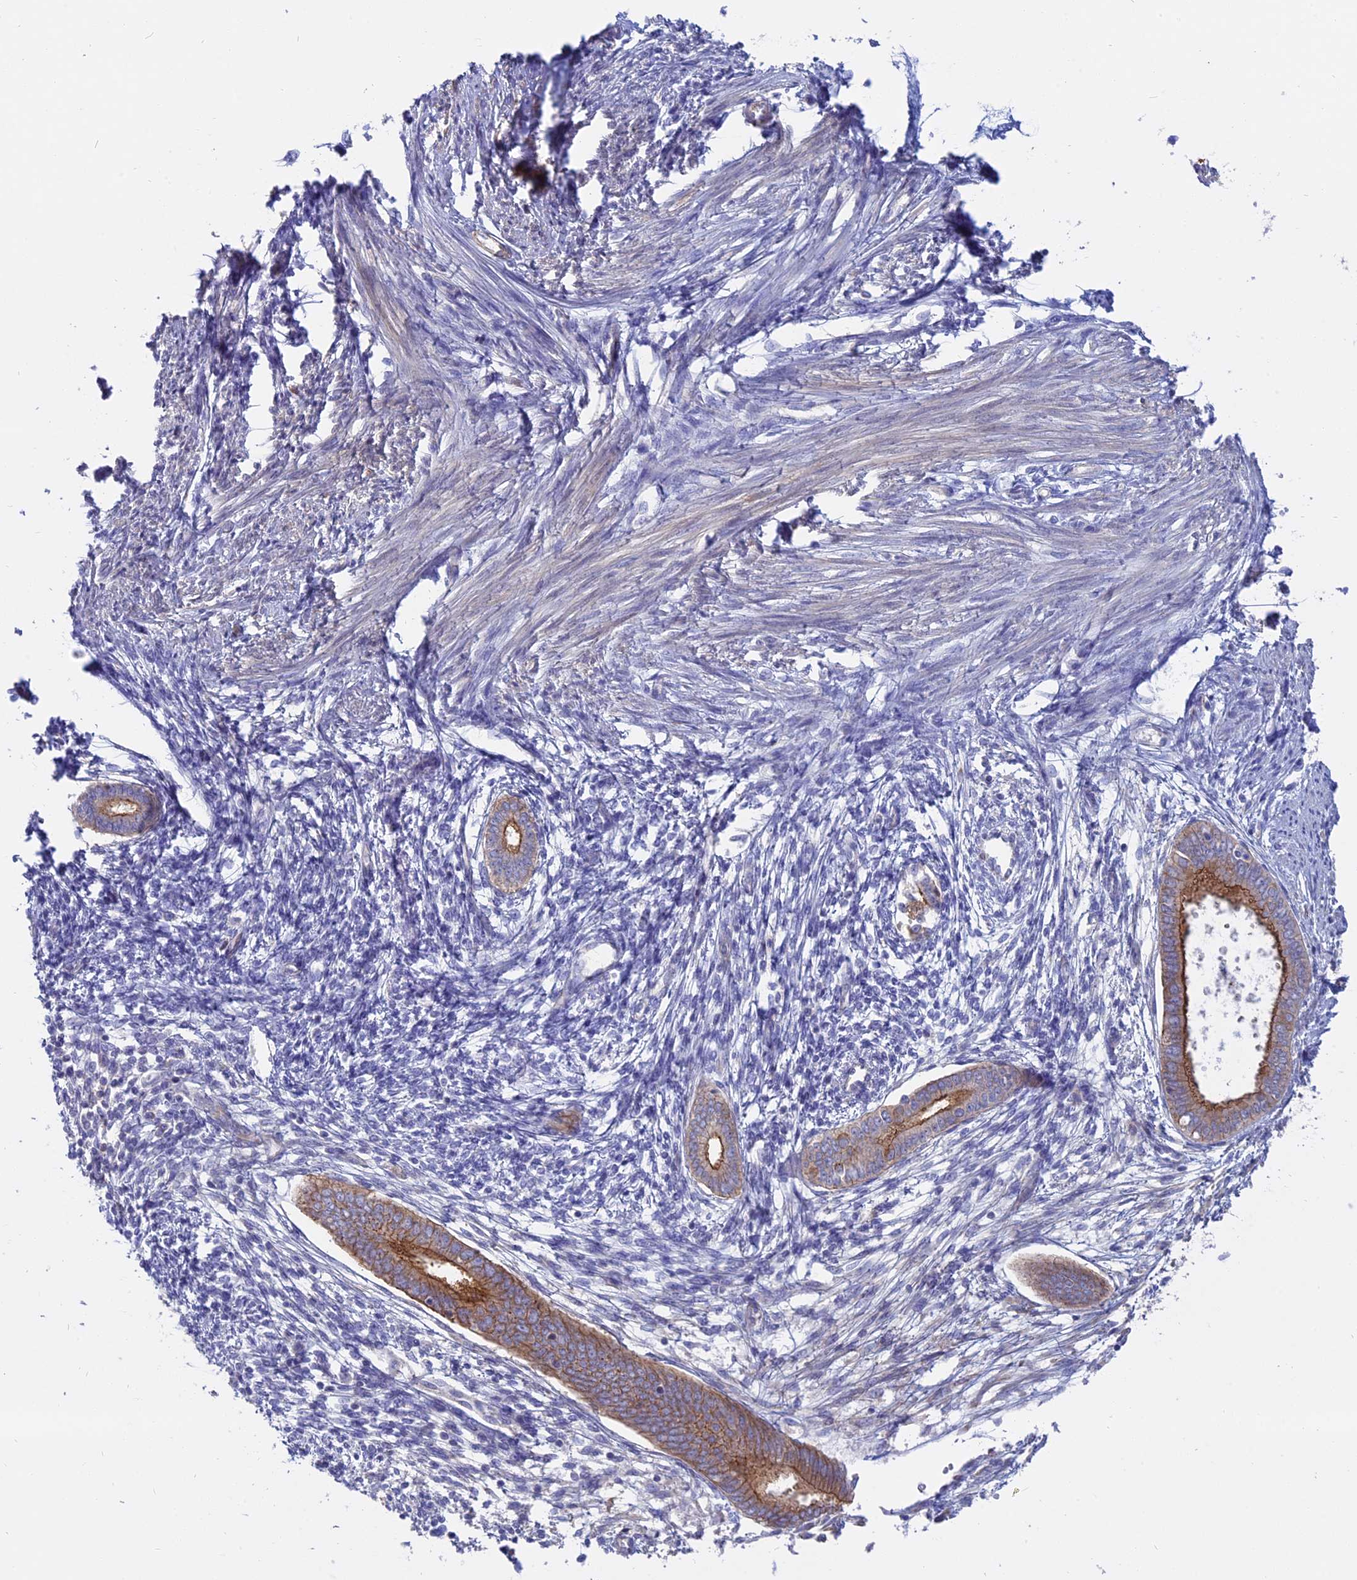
{"staining": {"intensity": "negative", "quantity": "none", "location": "none"}, "tissue": "endometrium", "cell_type": "Cells in endometrial stroma", "image_type": "normal", "snomed": [{"axis": "morphology", "description": "Normal tissue, NOS"}, {"axis": "topography", "description": "Endometrium"}], "caption": "An image of human endometrium is negative for staining in cells in endometrial stroma. (Stains: DAB IHC with hematoxylin counter stain, Microscopy: brightfield microscopy at high magnification).", "gene": "MYO5B", "patient": {"sex": "female", "age": 56}}